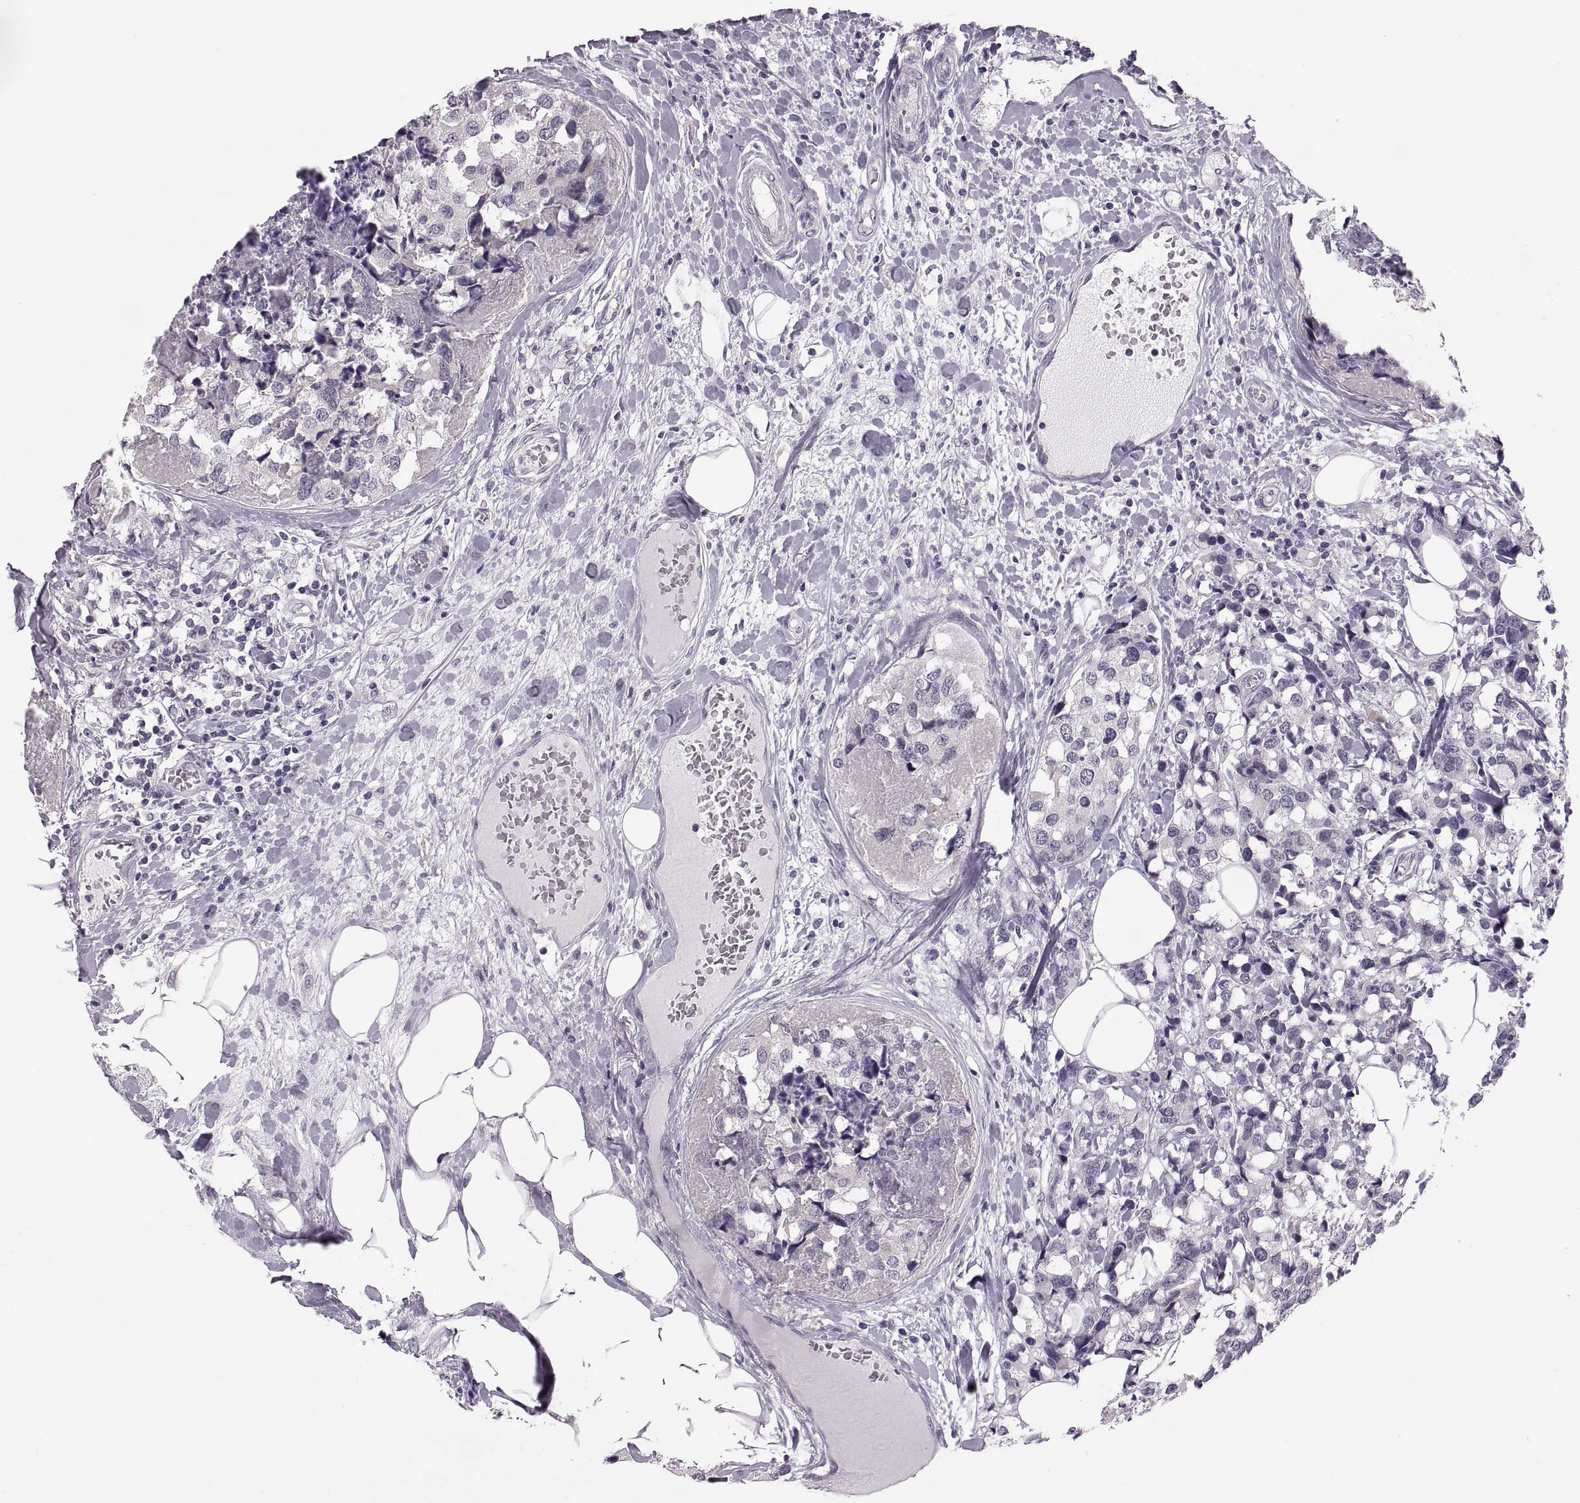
{"staining": {"intensity": "negative", "quantity": "none", "location": "none"}, "tissue": "breast cancer", "cell_type": "Tumor cells", "image_type": "cancer", "snomed": [{"axis": "morphology", "description": "Lobular carcinoma"}, {"axis": "topography", "description": "Breast"}], "caption": "High magnification brightfield microscopy of breast cancer stained with DAB (brown) and counterstained with hematoxylin (blue): tumor cells show no significant staining.", "gene": "ADH6", "patient": {"sex": "female", "age": 59}}